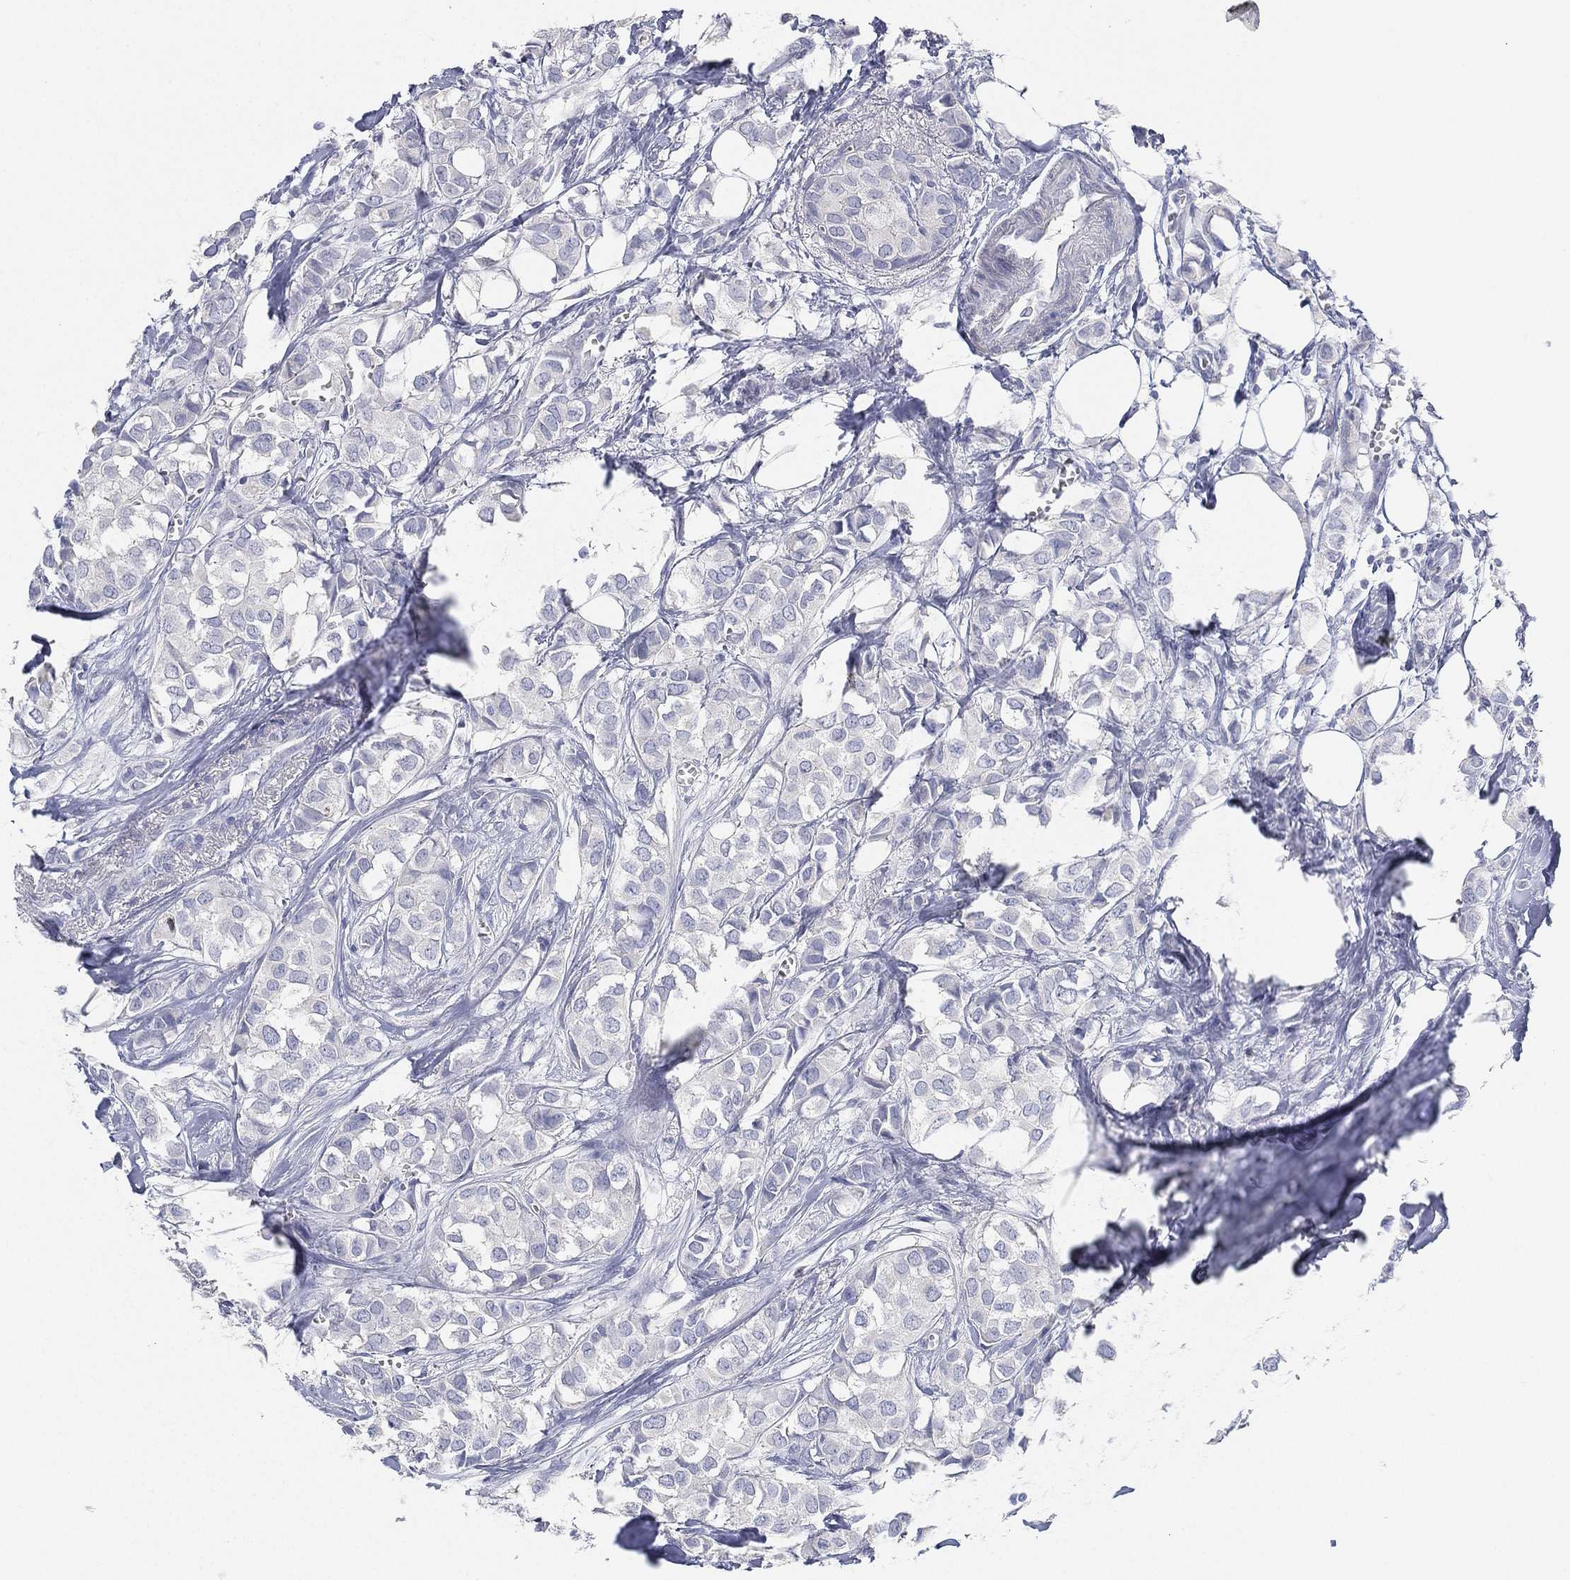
{"staining": {"intensity": "negative", "quantity": "none", "location": "none"}, "tissue": "breast cancer", "cell_type": "Tumor cells", "image_type": "cancer", "snomed": [{"axis": "morphology", "description": "Duct carcinoma"}, {"axis": "topography", "description": "Breast"}], "caption": "DAB (3,3'-diaminobenzidine) immunohistochemical staining of human breast infiltrating ductal carcinoma shows no significant positivity in tumor cells. (Brightfield microscopy of DAB IHC at high magnification).", "gene": "FAM187B", "patient": {"sex": "female", "age": 85}}